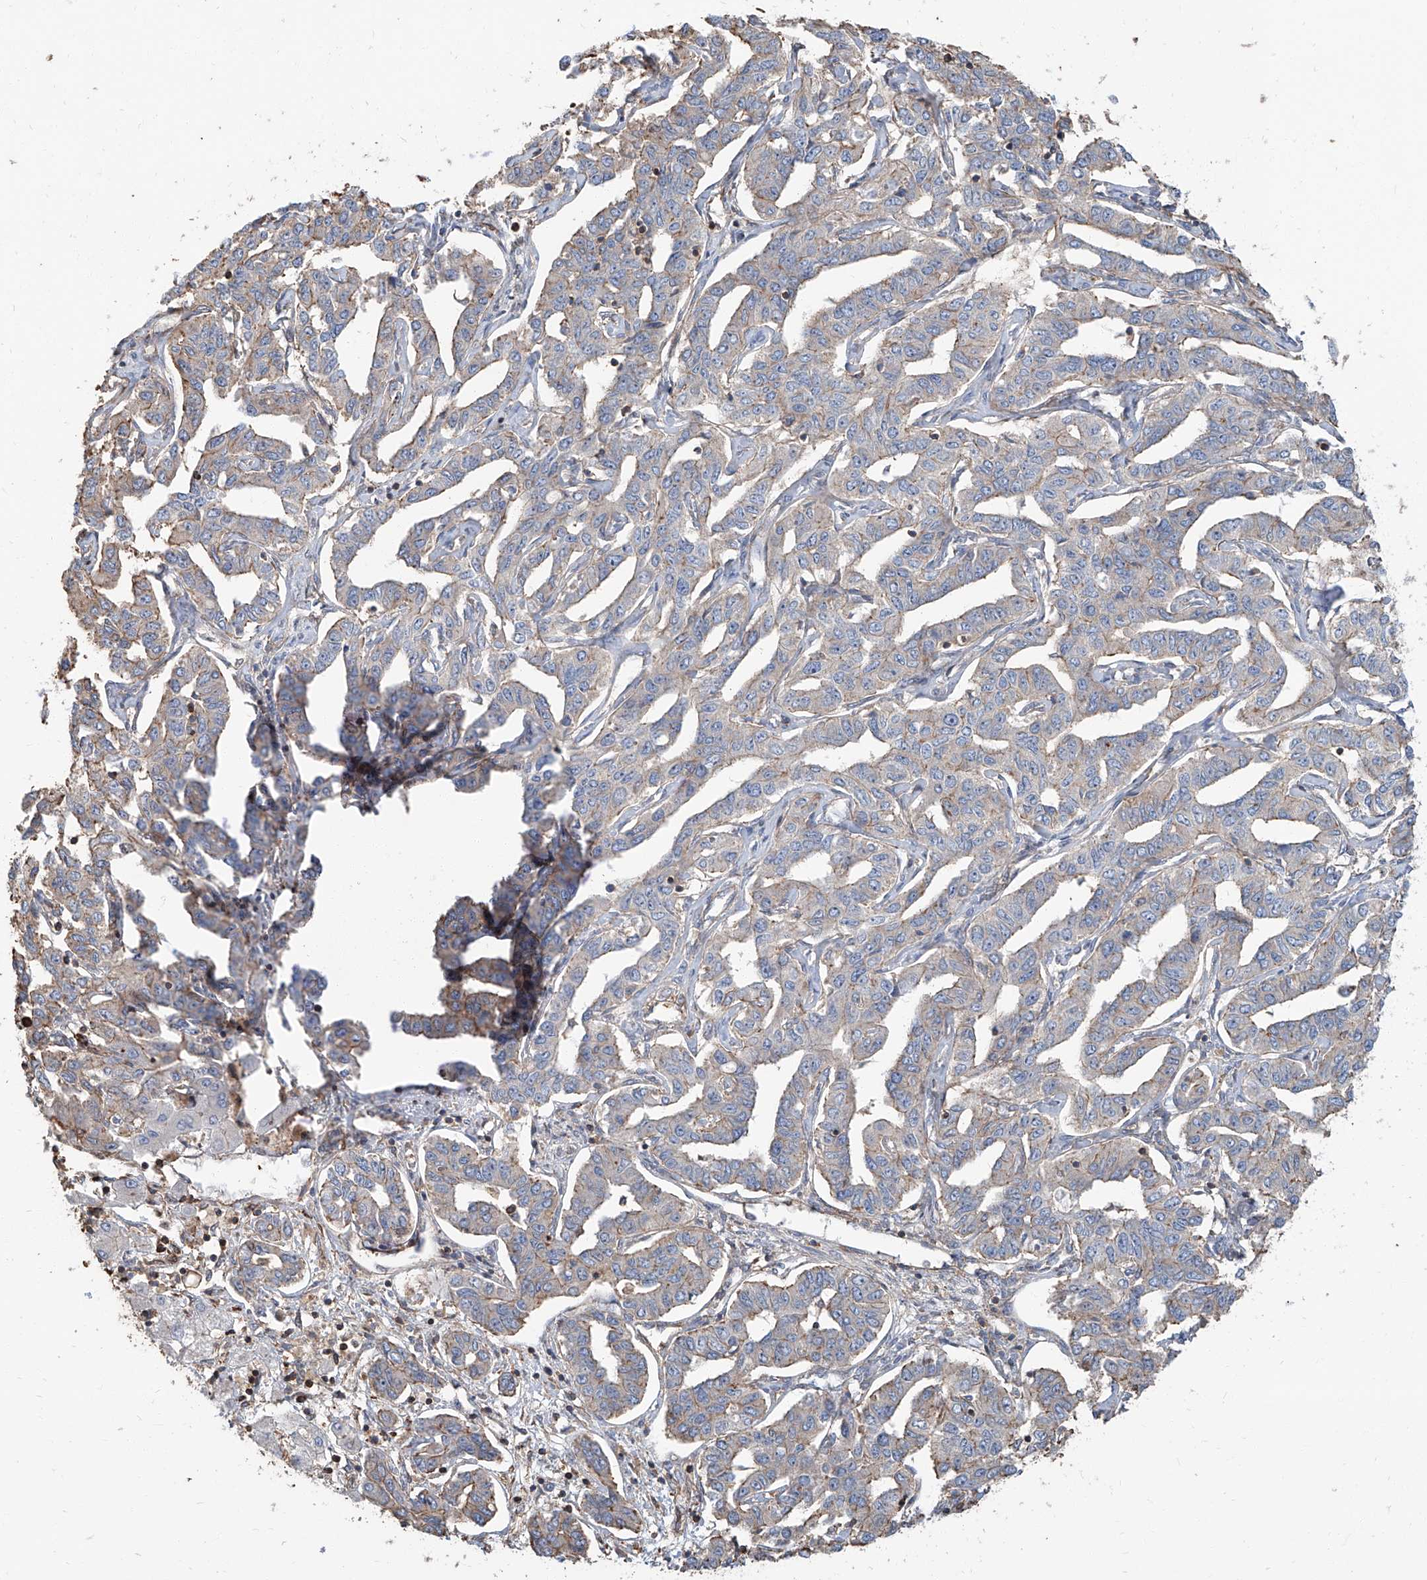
{"staining": {"intensity": "weak", "quantity": "<25%", "location": "cytoplasmic/membranous"}, "tissue": "liver cancer", "cell_type": "Tumor cells", "image_type": "cancer", "snomed": [{"axis": "morphology", "description": "Cholangiocarcinoma"}, {"axis": "topography", "description": "Liver"}], "caption": "An IHC micrograph of liver cancer is shown. There is no staining in tumor cells of liver cancer.", "gene": "PIEZO2", "patient": {"sex": "male", "age": 59}}